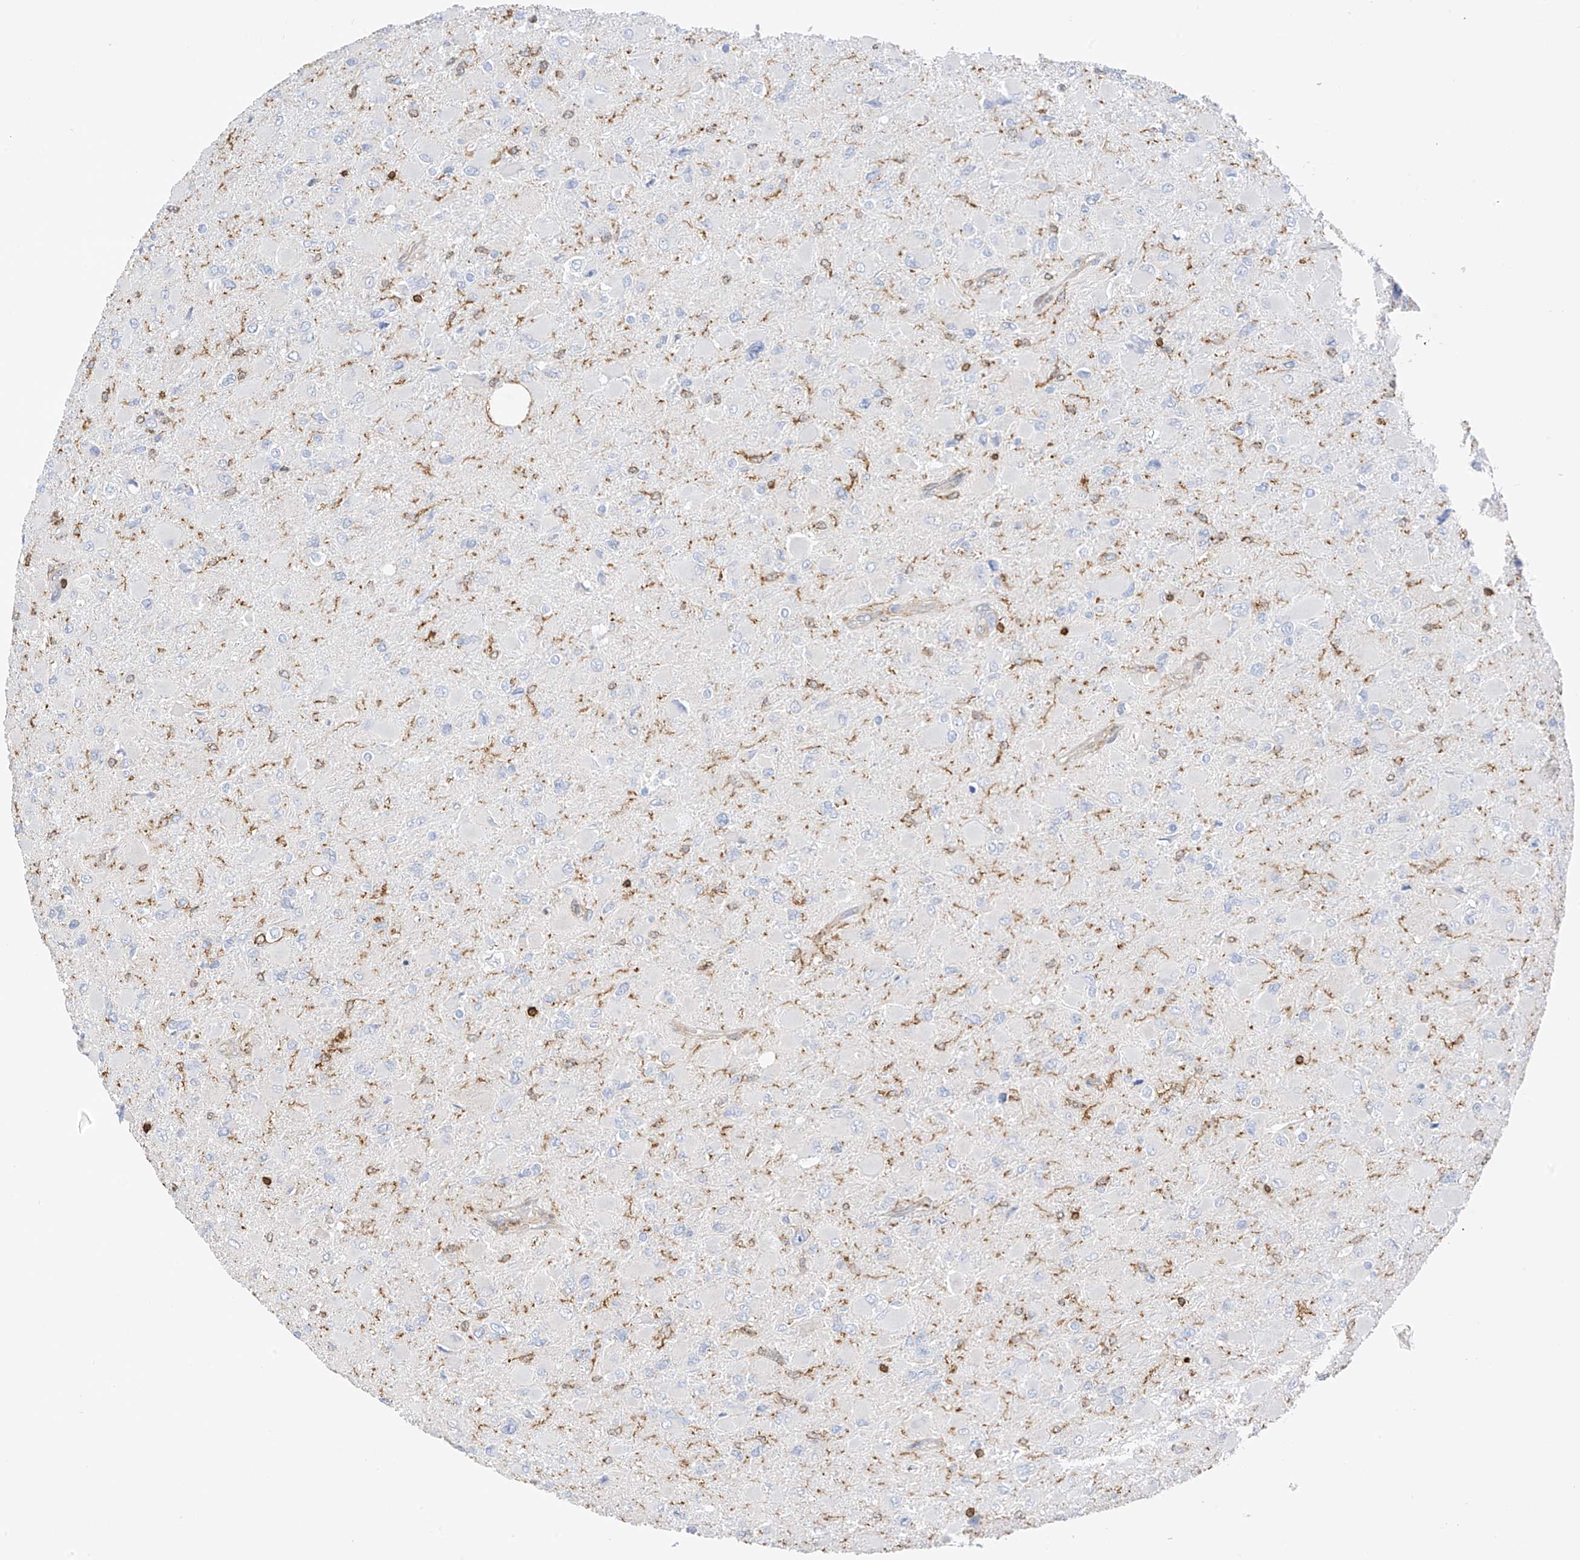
{"staining": {"intensity": "negative", "quantity": "none", "location": "none"}, "tissue": "glioma", "cell_type": "Tumor cells", "image_type": "cancer", "snomed": [{"axis": "morphology", "description": "Glioma, malignant, High grade"}, {"axis": "topography", "description": "Cerebral cortex"}], "caption": "This micrograph is of glioma stained with immunohistochemistry to label a protein in brown with the nuclei are counter-stained blue. There is no positivity in tumor cells.", "gene": "ARHGAP25", "patient": {"sex": "female", "age": 36}}